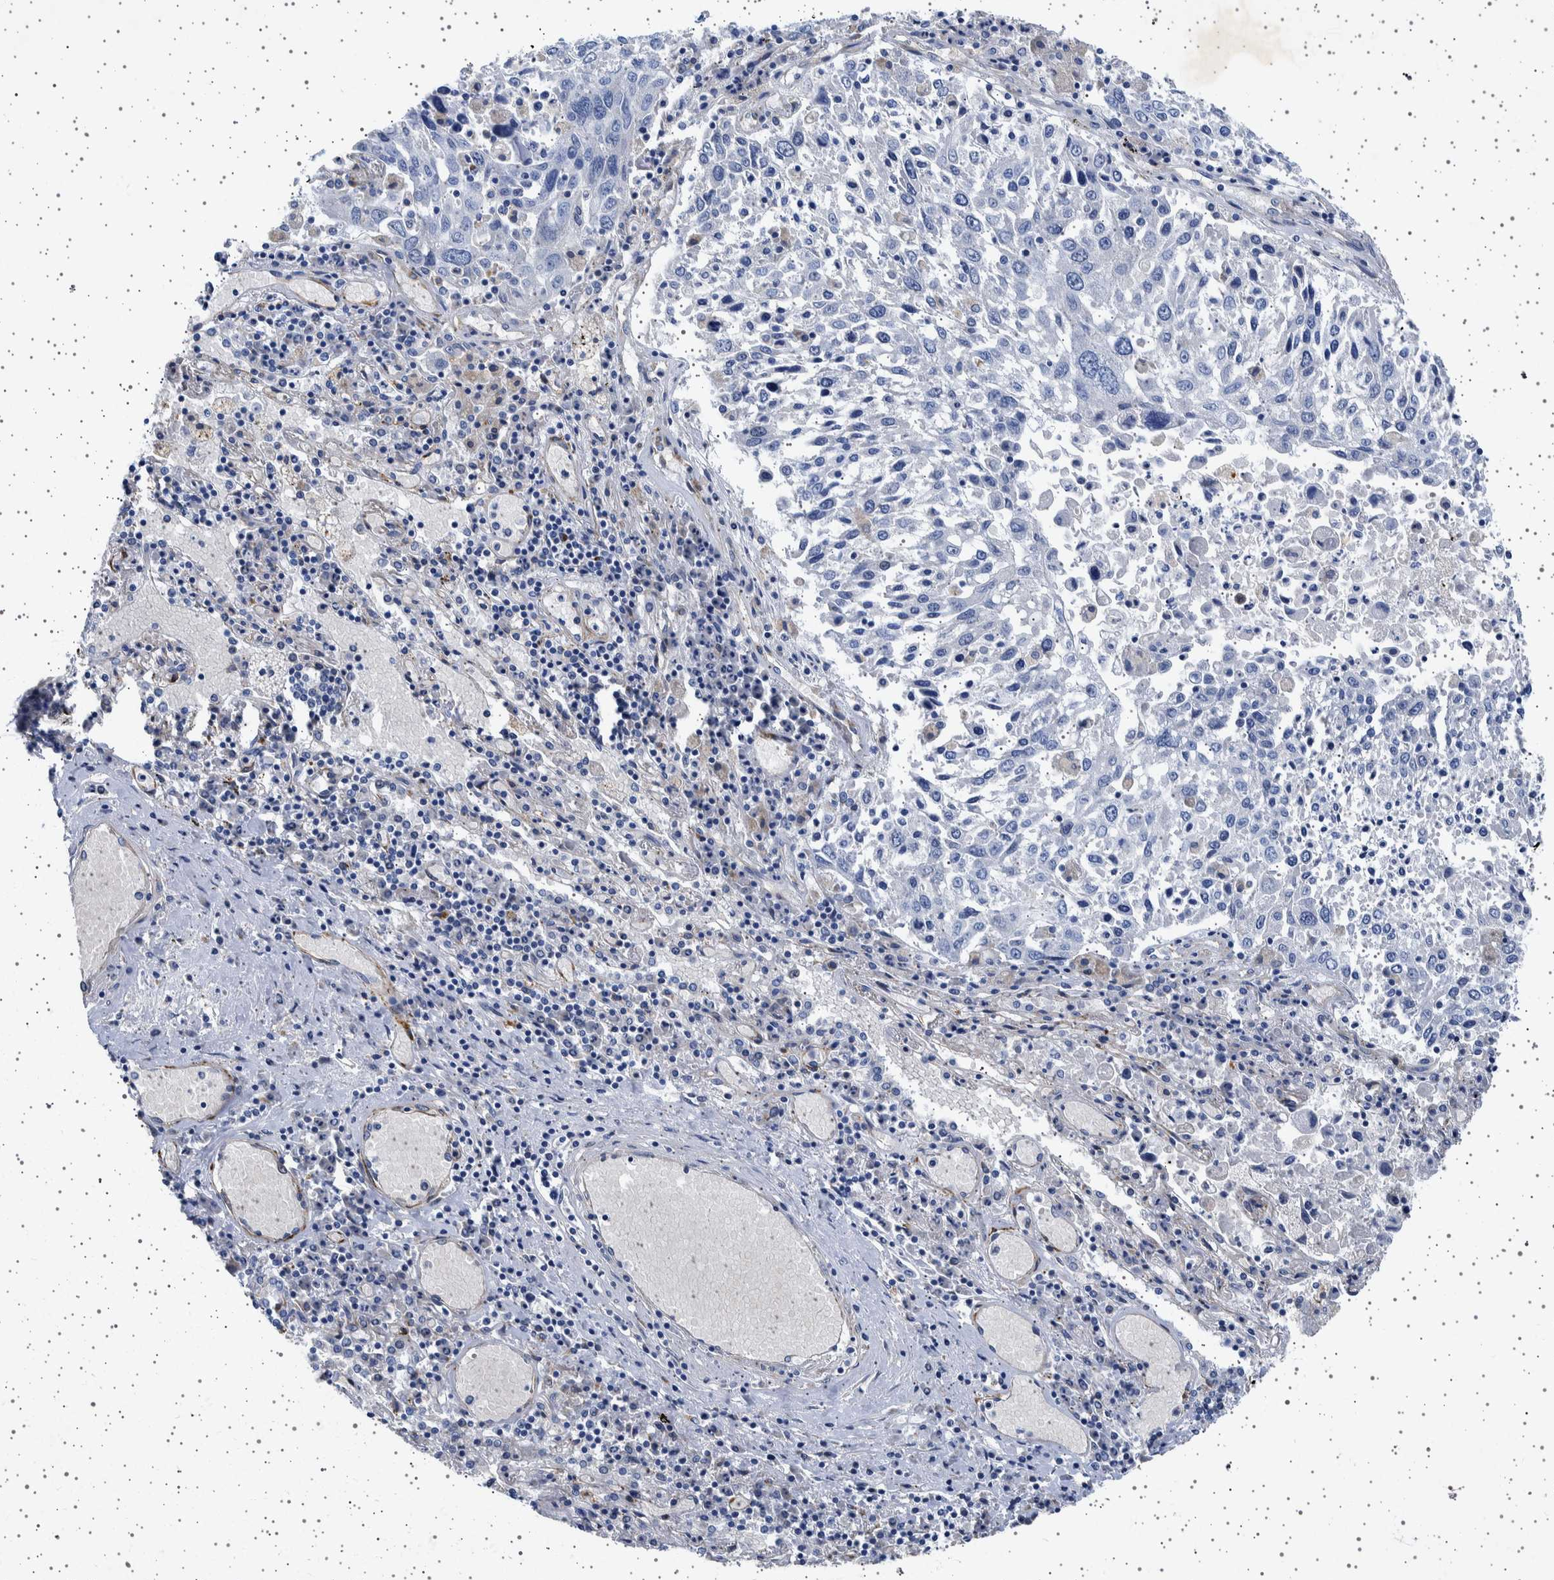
{"staining": {"intensity": "negative", "quantity": "none", "location": "none"}, "tissue": "lung cancer", "cell_type": "Tumor cells", "image_type": "cancer", "snomed": [{"axis": "morphology", "description": "Squamous cell carcinoma, NOS"}, {"axis": "topography", "description": "Lung"}], "caption": "Photomicrograph shows no protein positivity in tumor cells of lung squamous cell carcinoma tissue.", "gene": "SEPTIN4", "patient": {"sex": "male", "age": 65}}